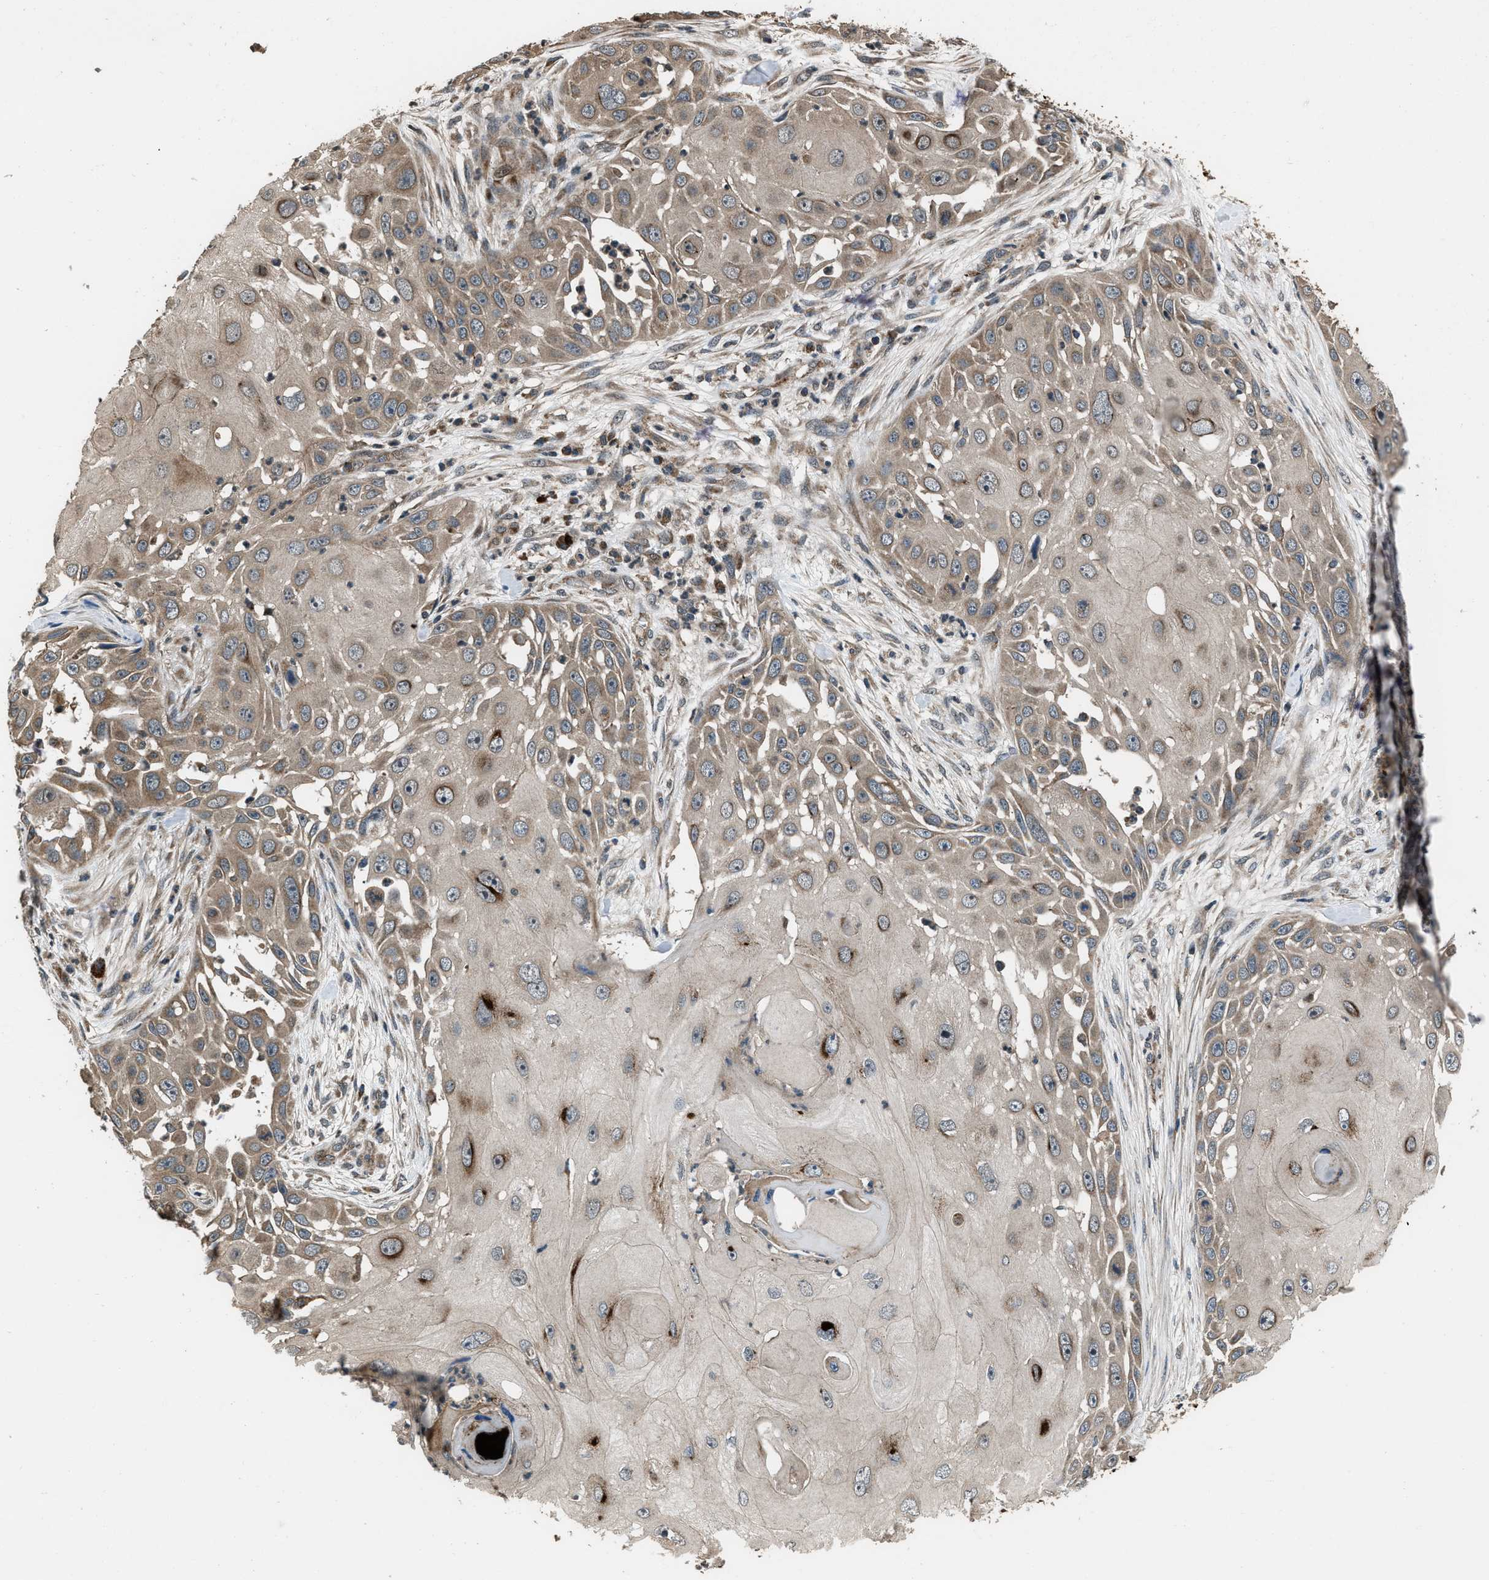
{"staining": {"intensity": "strong", "quantity": "<25%", "location": "cytoplasmic/membranous"}, "tissue": "skin cancer", "cell_type": "Tumor cells", "image_type": "cancer", "snomed": [{"axis": "morphology", "description": "Squamous cell carcinoma, NOS"}, {"axis": "topography", "description": "Skin"}], "caption": "Immunohistochemistry (IHC) image of neoplastic tissue: human skin squamous cell carcinoma stained using immunohistochemistry (IHC) exhibits medium levels of strong protein expression localized specifically in the cytoplasmic/membranous of tumor cells, appearing as a cytoplasmic/membranous brown color.", "gene": "IRAK4", "patient": {"sex": "female", "age": 44}}